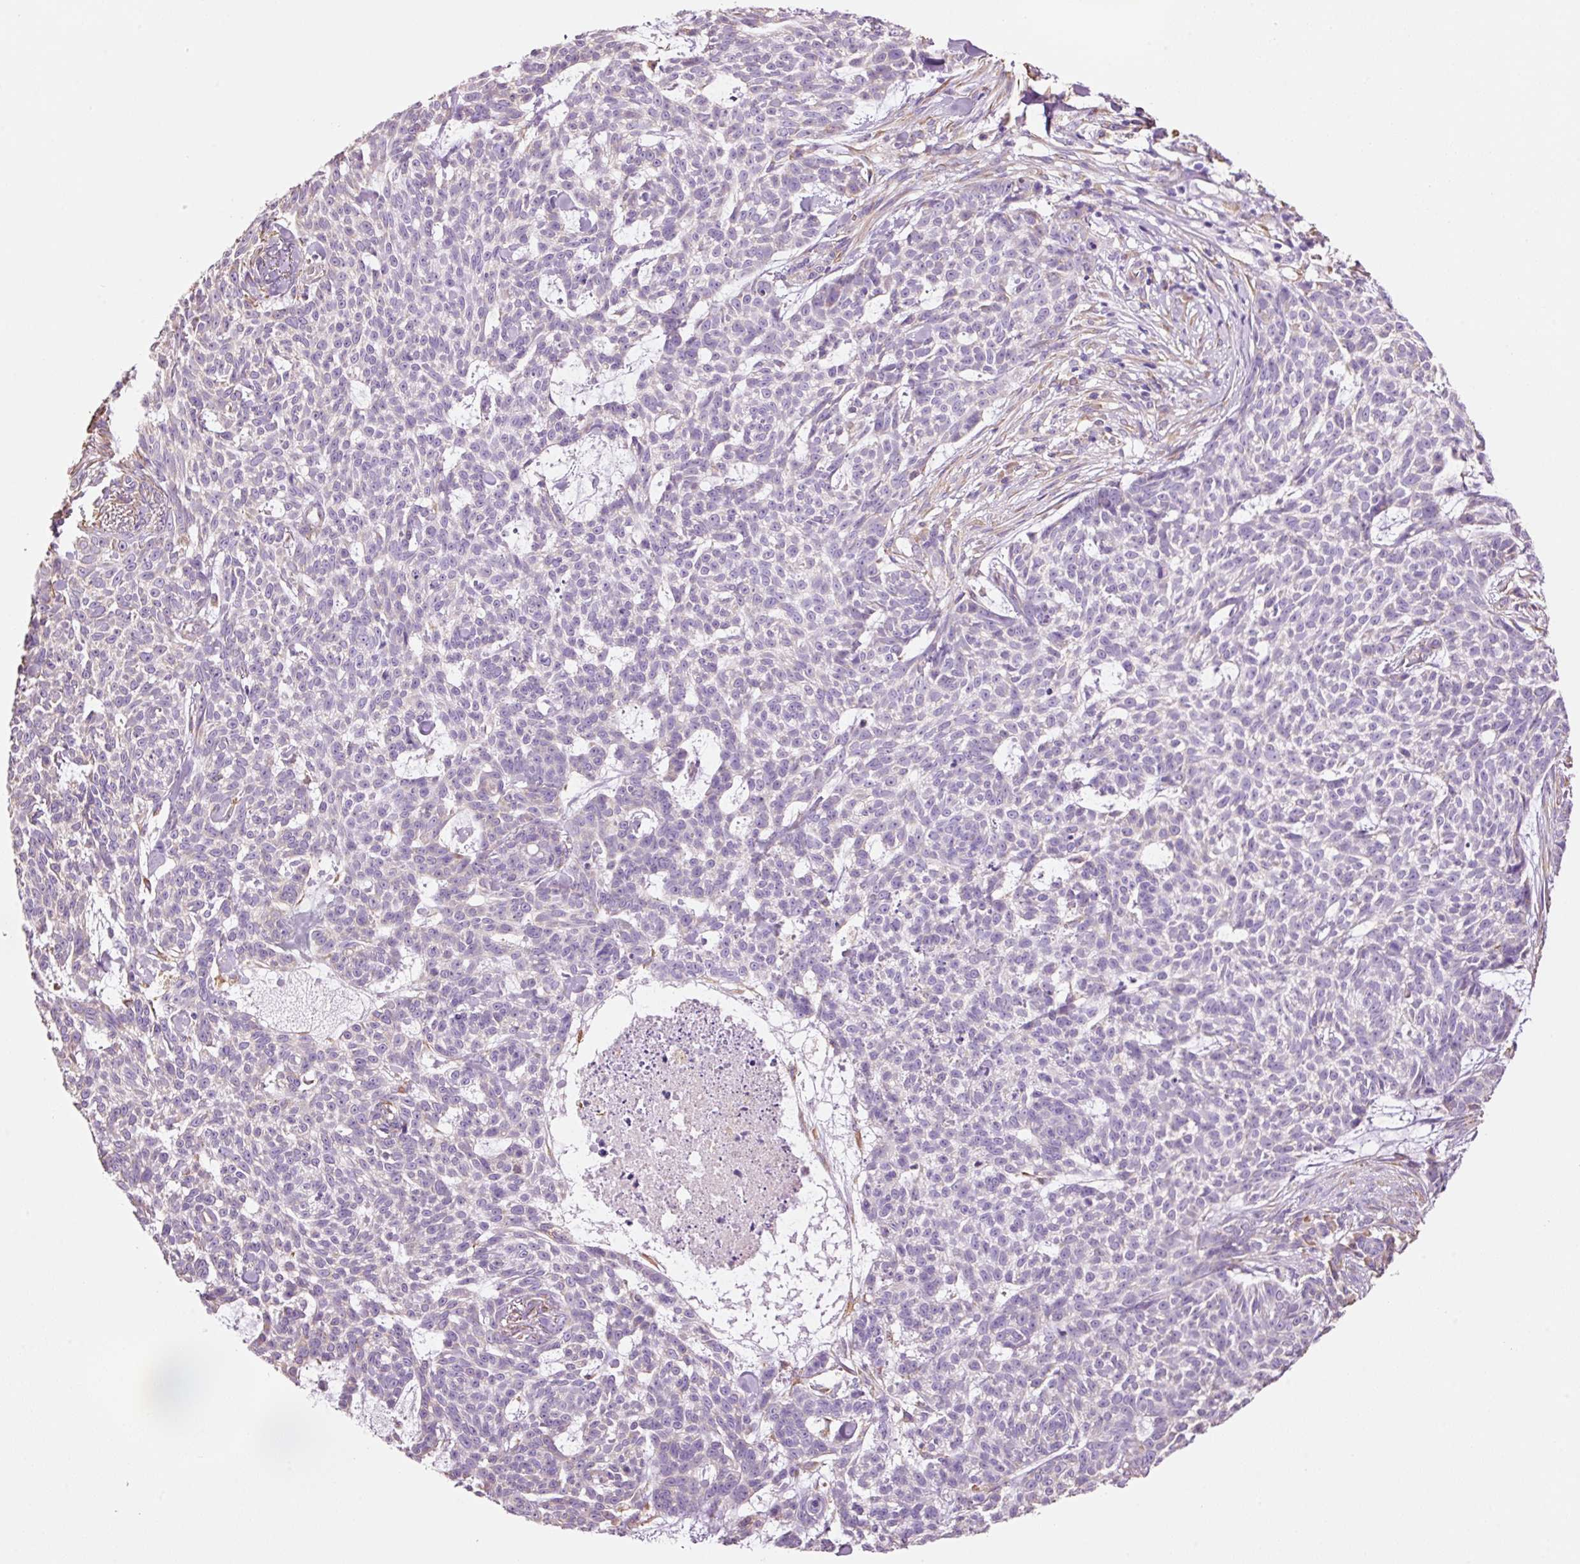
{"staining": {"intensity": "negative", "quantity": "none", "location": "none"}, "tissue": "skin cancer", "cell_type": "Tumor cells", "image_type": "cancer", "snomed": [{"axis": "morphology", "description": "Basal cell carcinoma"}, {"axis": "topography", "description": "Skin"}], "caption": "This is an immunohistochemistry histopathology image of skin cancer. There is no positivity in tumor cells.", "gene": "GCG", "patient": {"sex": "female", "age": 93}}